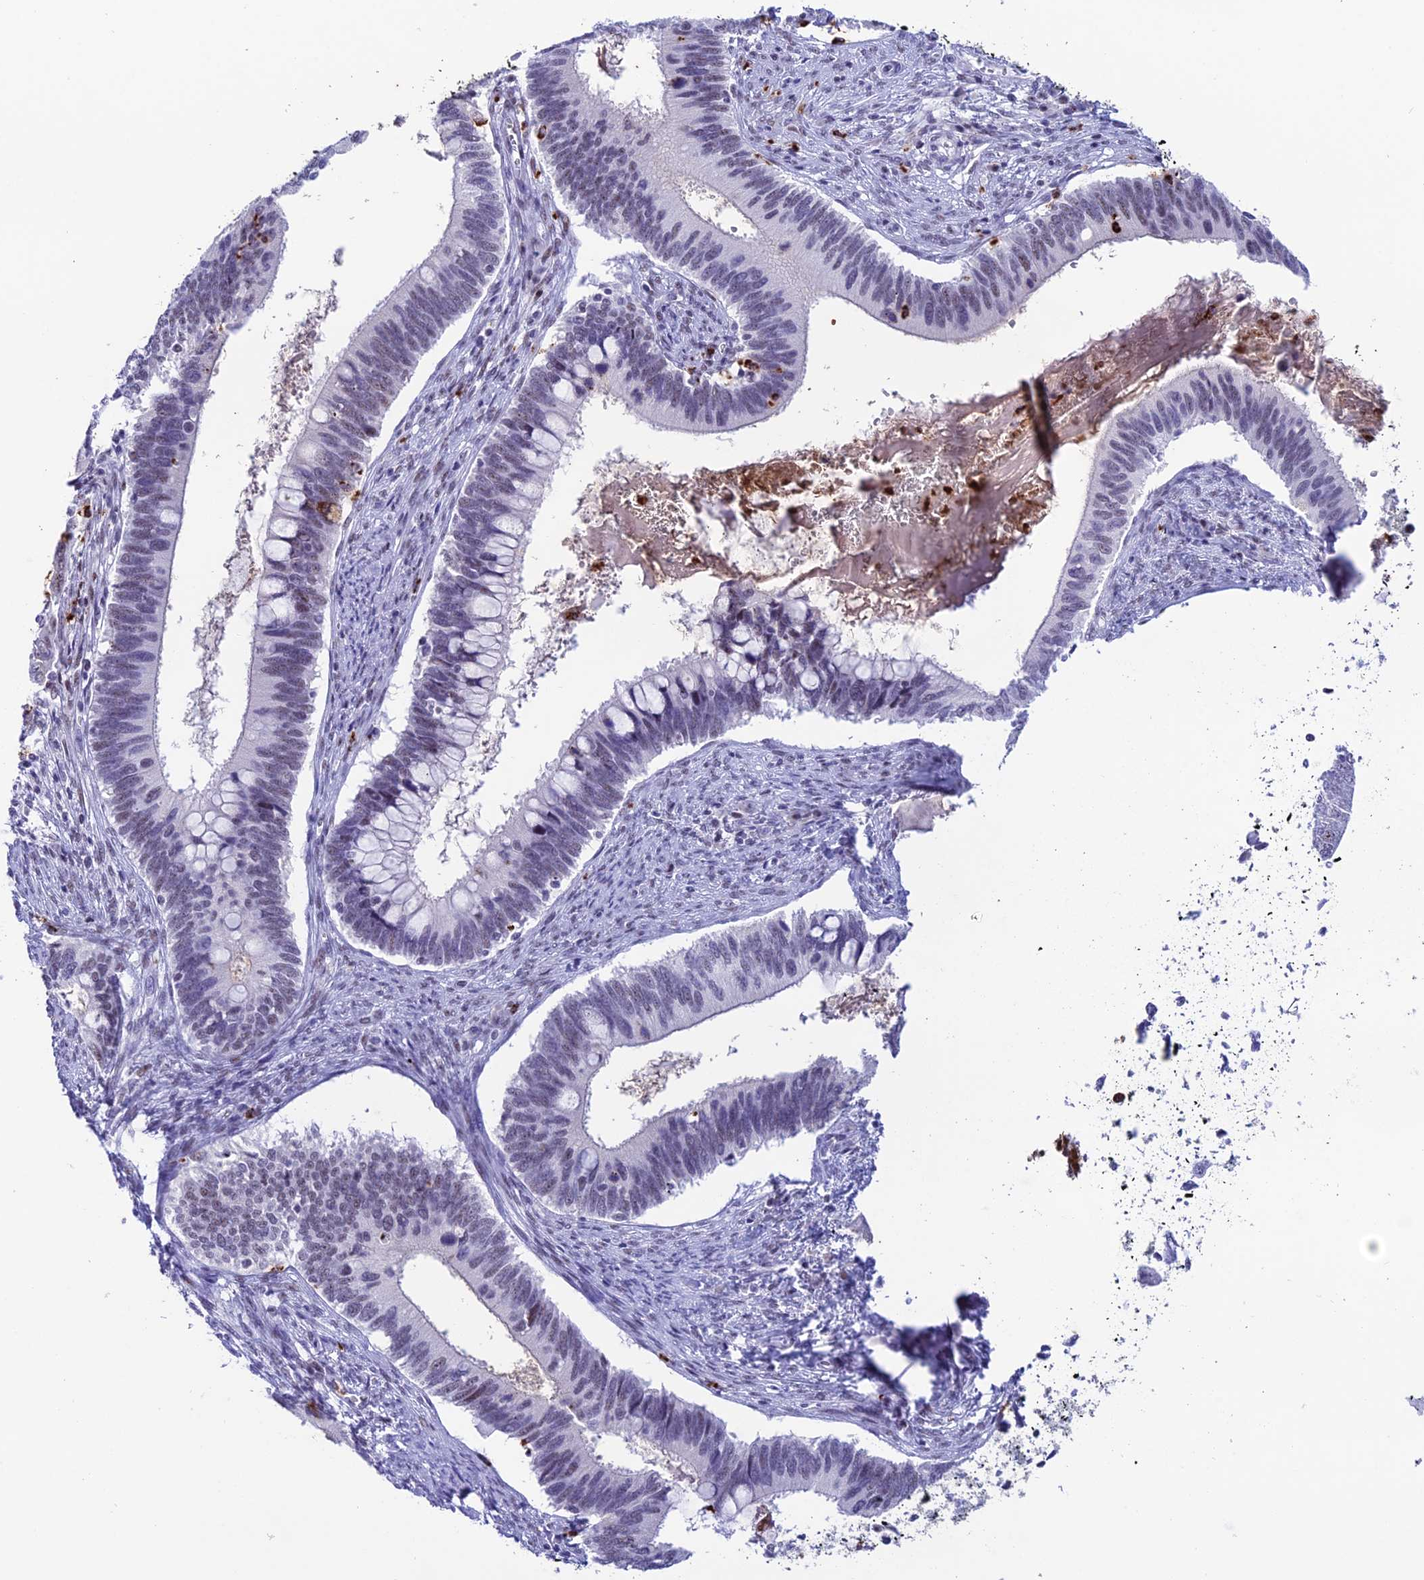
{"staining": {"intensity": "negative", "quantity": "none", "location": "none"}, "tissue": "cervical cancer", "cell_type": "Tumor cells", "image_type": "cancer", "snomed": [{"axis": "morphology", "description": "Adenocarcinoma, NOS"}, {"axis": "topography", "description": "Cervix"}], "caption": "Photomicrograph shows no protein expression in tumor cells of cervical cancer (adenocarcinoma) tissue. (Immunohistochemistry, brightfield microscopy, high magnification).", "gene": "MFSD2B", "patient": {"sex": "female", "age": 42}}